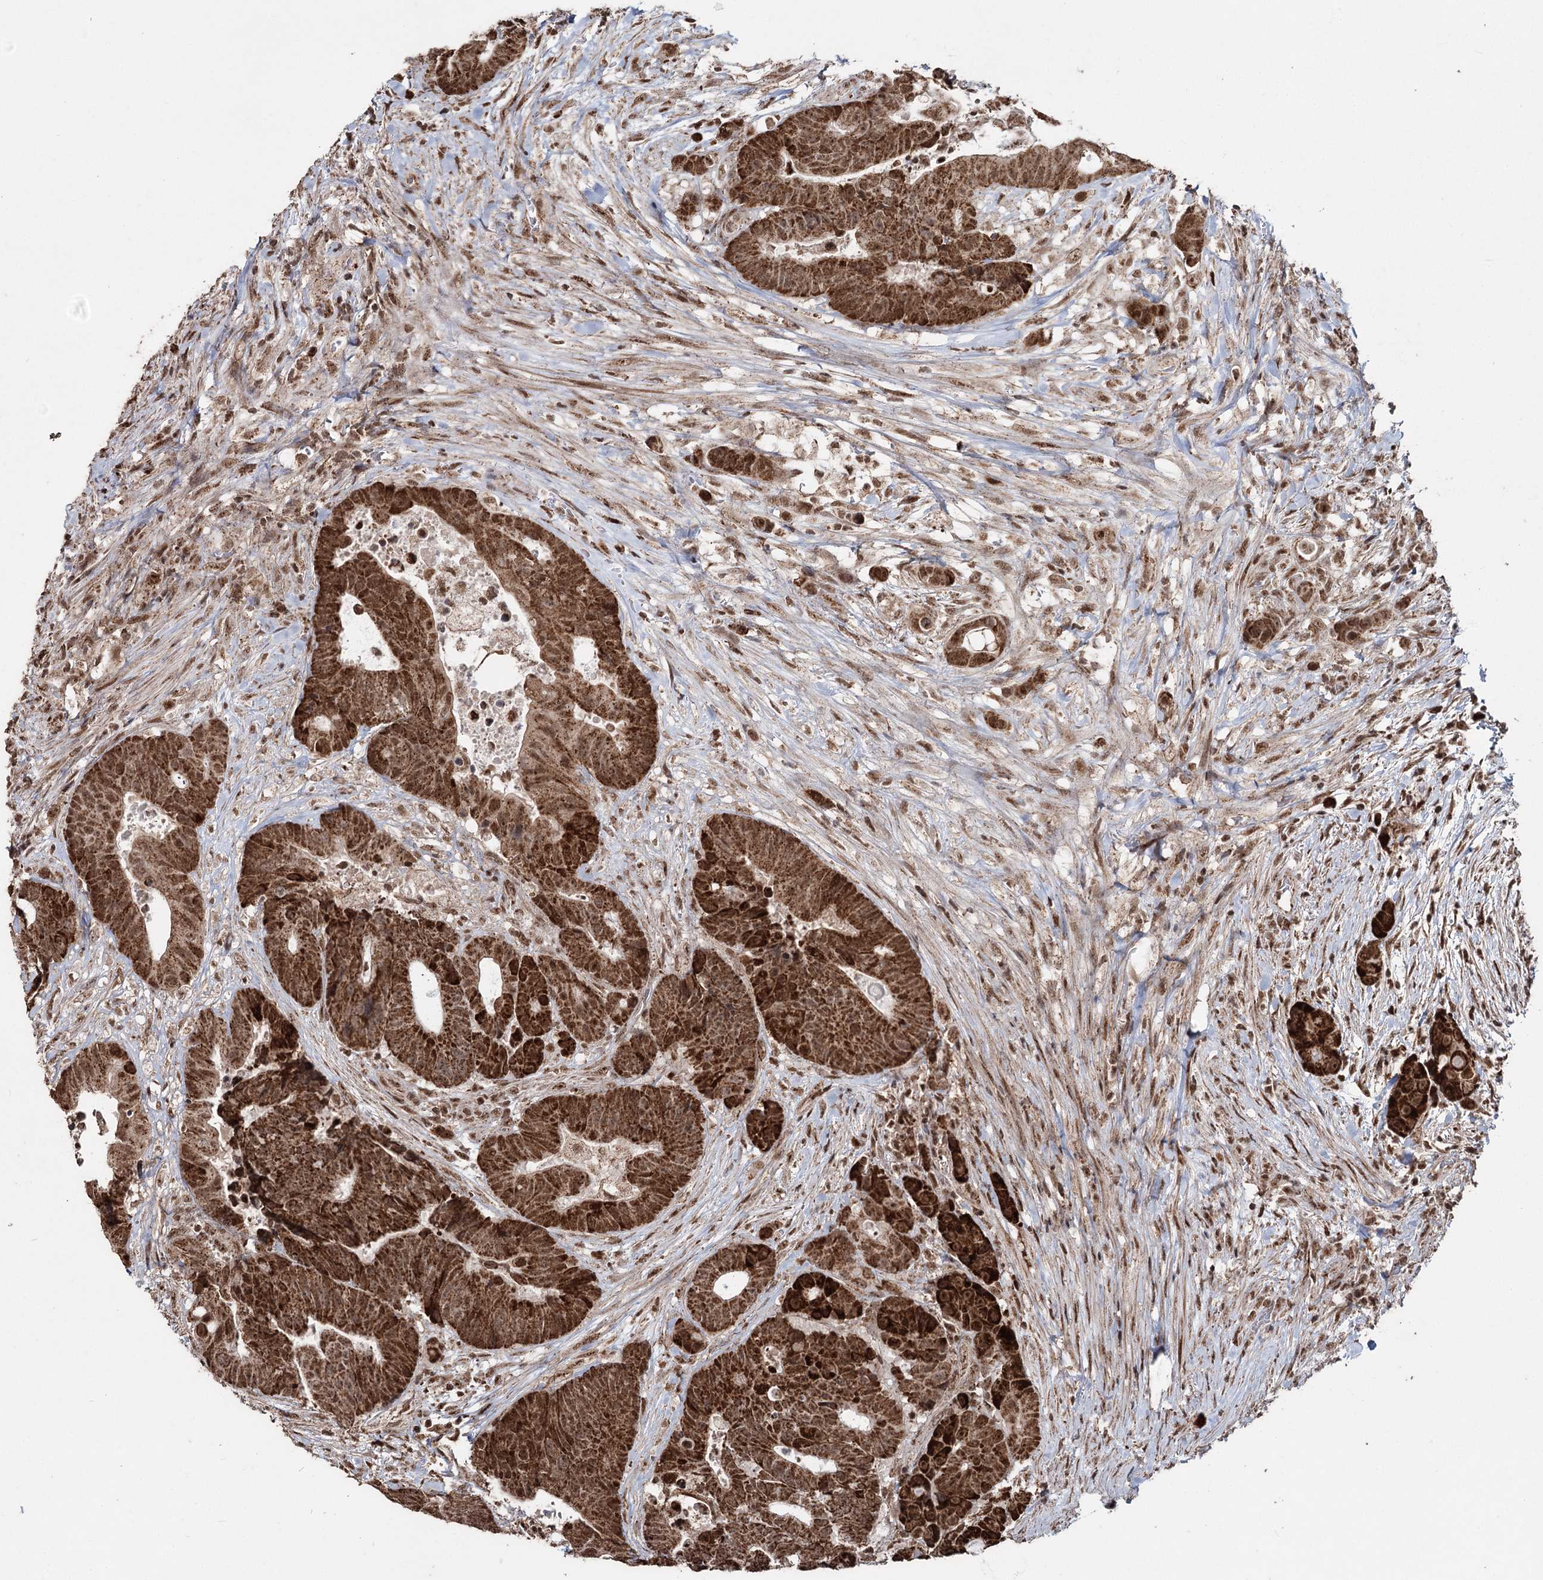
{"staining": {"intensity": "strong", "quantity": ">75%", "location": "cytoplasmic/membranous"}, "tissue": "colorectal cancer", "cell_type": "Tumor cells", "image_type": "cancer", "snomed": [{"axis": "morphology", "description": "Adenocarcinoma, NOS"}, {"axis": "topography", "description": "Rectum"}], "caption": "IHC micrograph of human colorectal cancer (adenocarcinoma) stained for a protein (brown), which reveals high levels of strong cytoplasmic/membranous staining in about >75% of tumor cells.", "gene": "PDHX", "patient": {"sex": "male", "age": 69}}